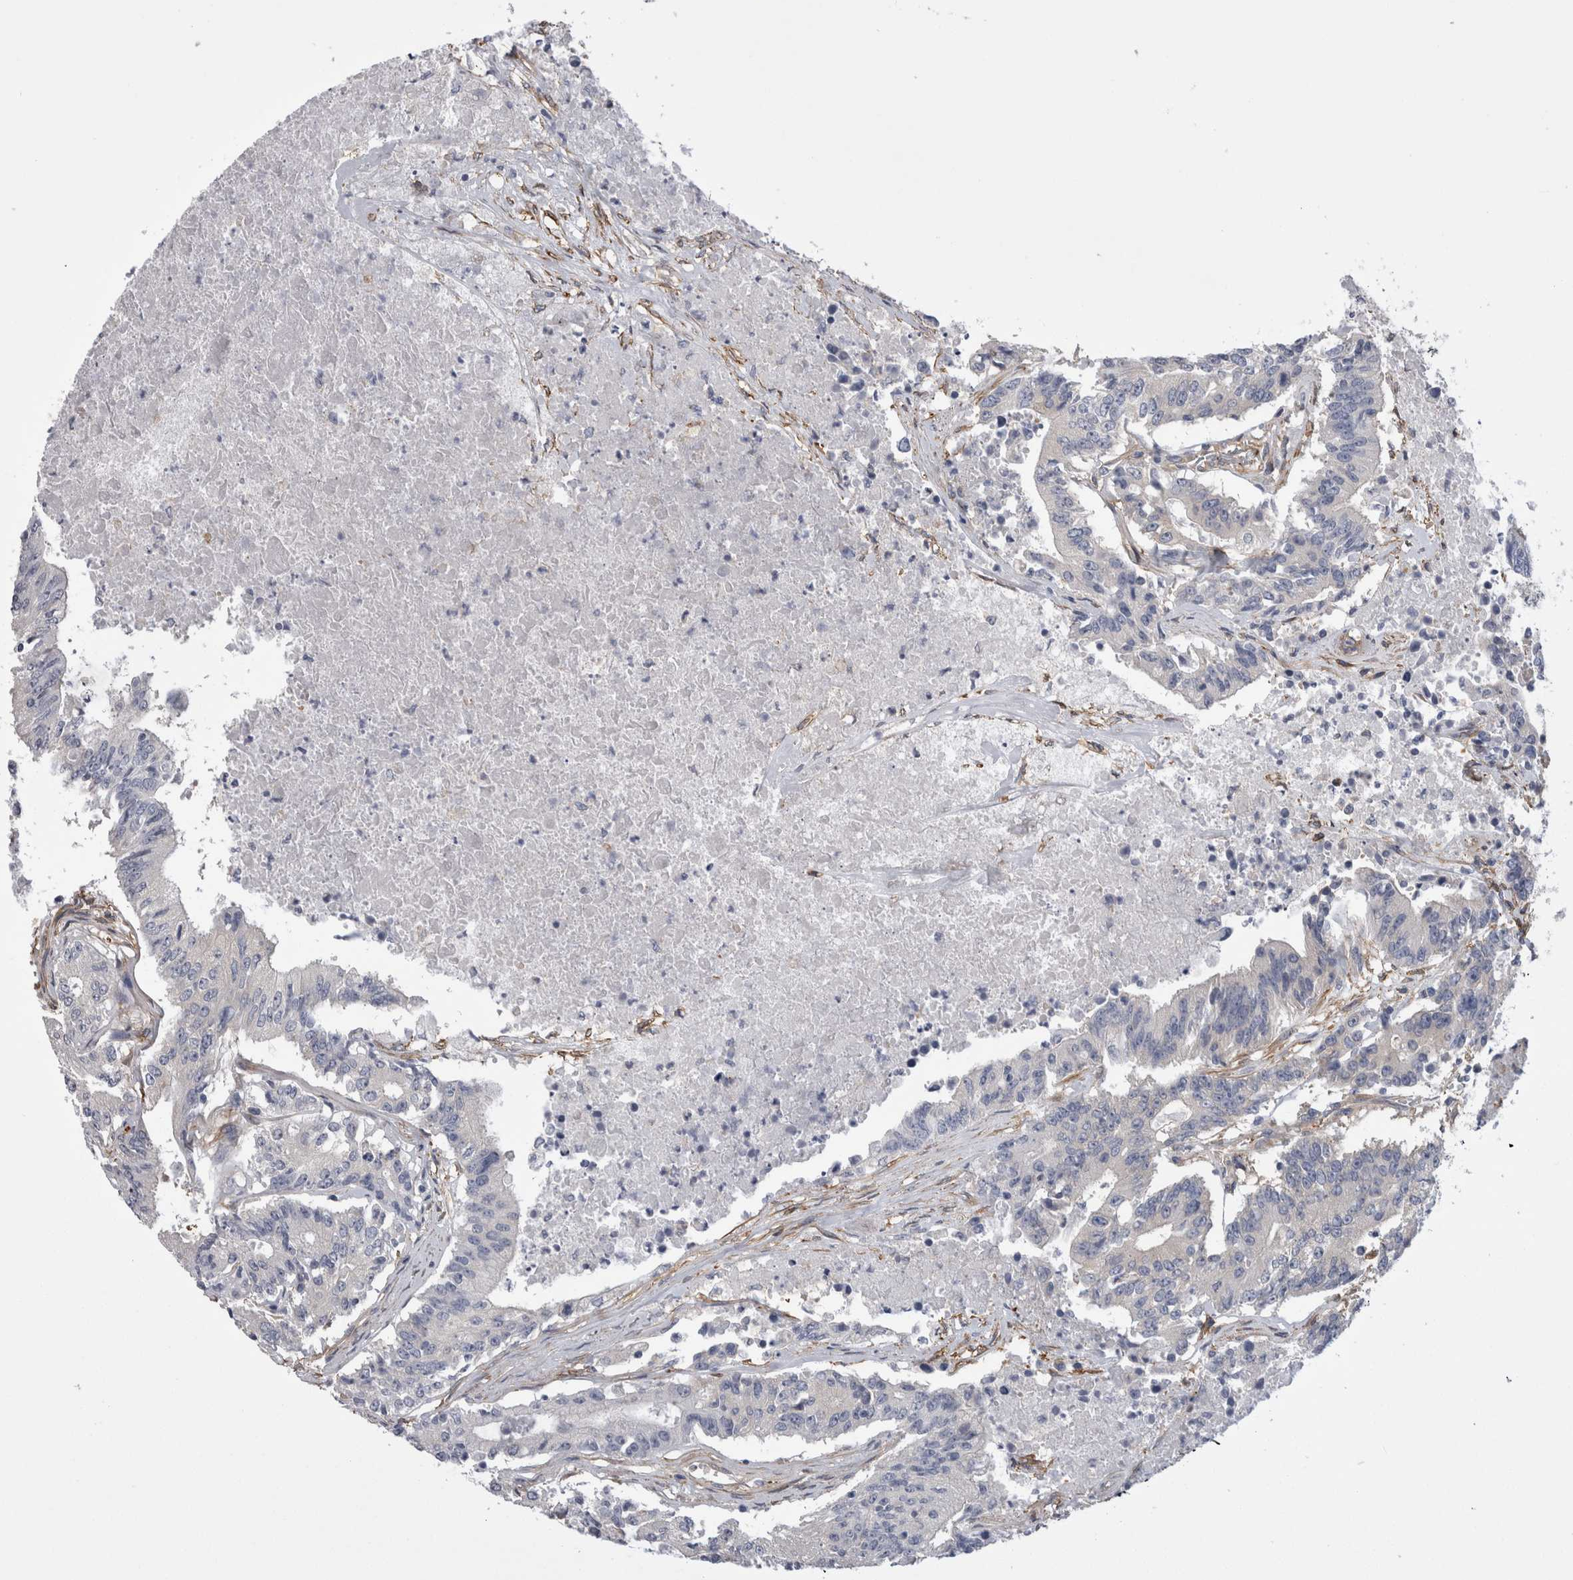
{"staining": {"intensity": "negative", "quantity": "none", "location": "none"}, "tissue": "colorectal cancer", "cell_type": "Tumor cells", "image_type": "cancer", "snomed": [{"axis": "morphology", "description": "Adenocarcinoma, NOS"}, {"axis": "topography", "description": "Colon"}], "caption": "High power microscopy micrograph of an IHC micrograph of colorectal adenocarcinoma, revealing no significant expression in tumor cells. Brightfield microscopy of immunohistochemistry stained with DAB (3,3'-diaminobenzidine) (brown) and hematoxylin (blue), captured at high magnification.", "gene": "EPRS1", "patient": {"sex": "female", "age": 77}}